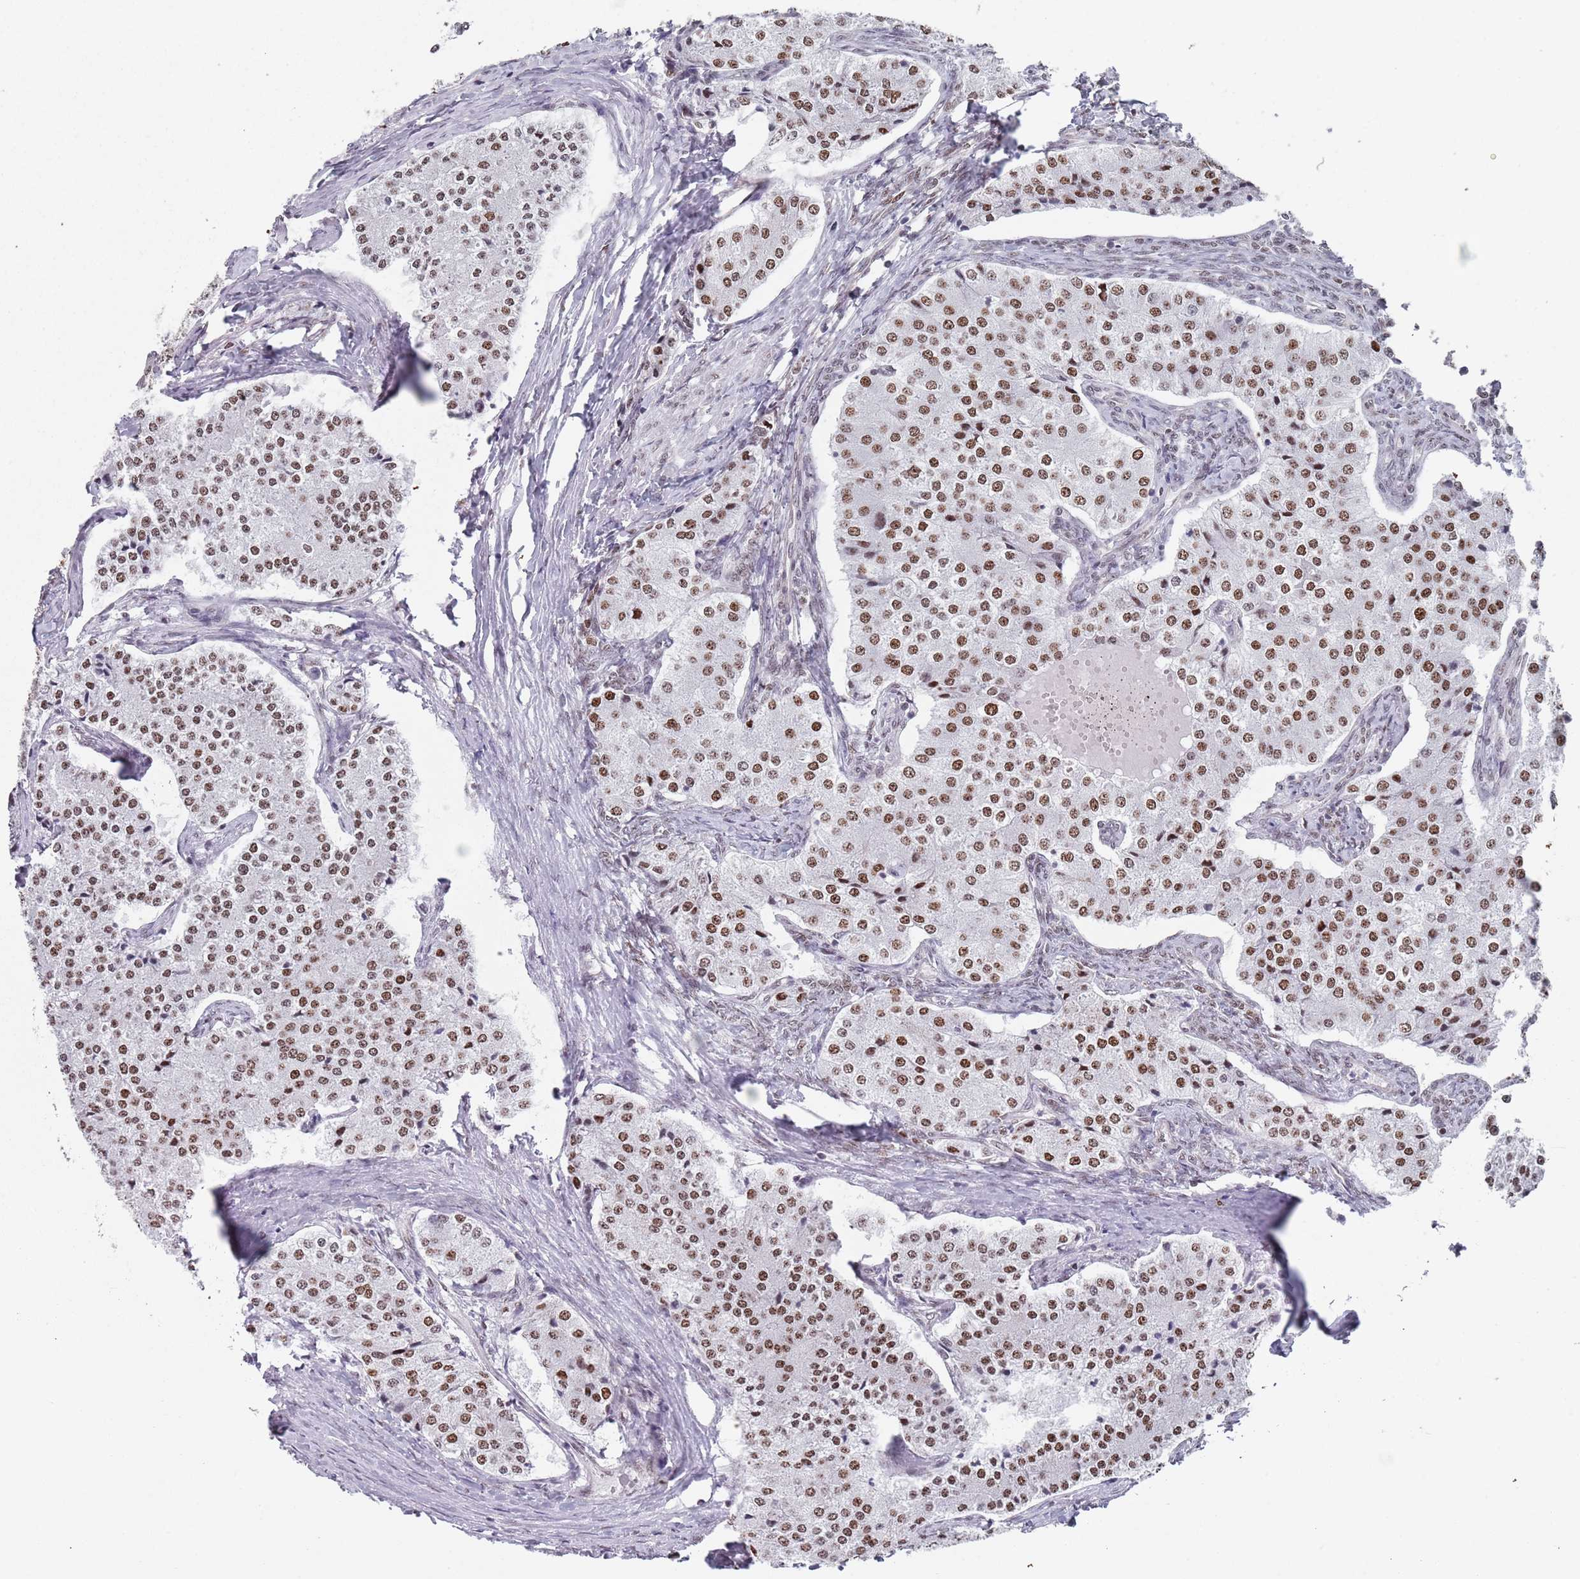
{"staining": {"intensity": "moderate", "quantity": ">75%", "location": "nuclear"}, "tissue": "carcinoid", "cell_type": "Tumor cells", "image_type": "cancer", "snomed": [{"axis": "morphology", "description": "Carcinoid, malignant, NOS"}, {"axis": "topography", "description": "Colon"}], "caption": "Brown immunohistochemical staining in human malignant carcinoid reveals moderate nuclear expression in about >75% of tumor cells. (Stains: DAB in brown, nuclei in blue, Microscopy: brightfield microscopy at high magnification).", "gene": "MFSD12", "patient": {"sex": "female", "age": 52}}